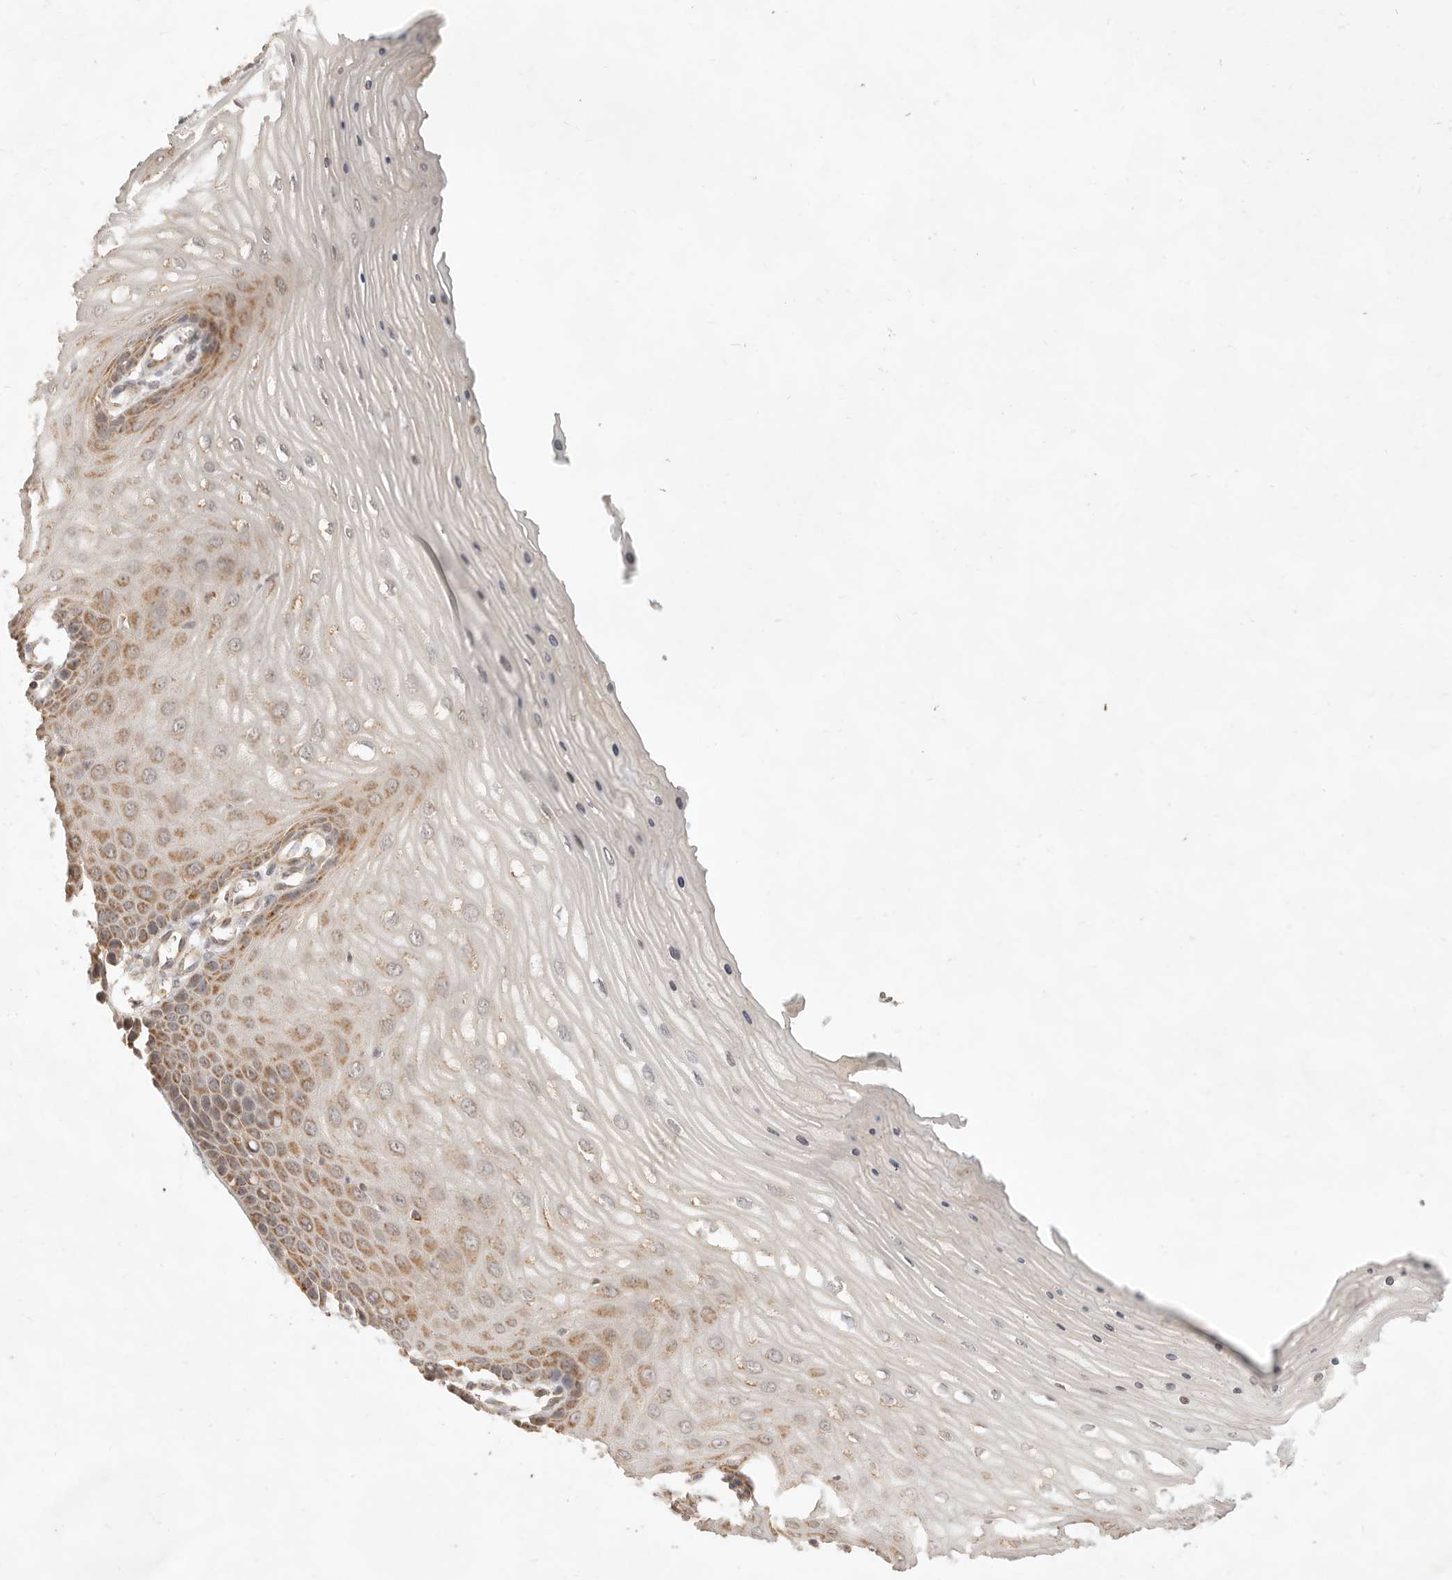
{"staining": {"intensity": "moderate", "quantity": ">75%", "location": "cytoplasmic/membranous"}, "tissue": "cervix", "cell_type": "Glandular cells", "image_type": "normal", "snomed": [{"axis": "morphology", "description": "Normal tissue, NOS"}, {"axis": "topography", "description": "Cervix"}], "caption": "This is an image of immunohistochemistry staining of normal cervix, which shows moderate staining in the cytoplasmic/membranous of glandular cells.", "gene": "CPLANE2", "patient": {"sex": "female", "age": 55}}